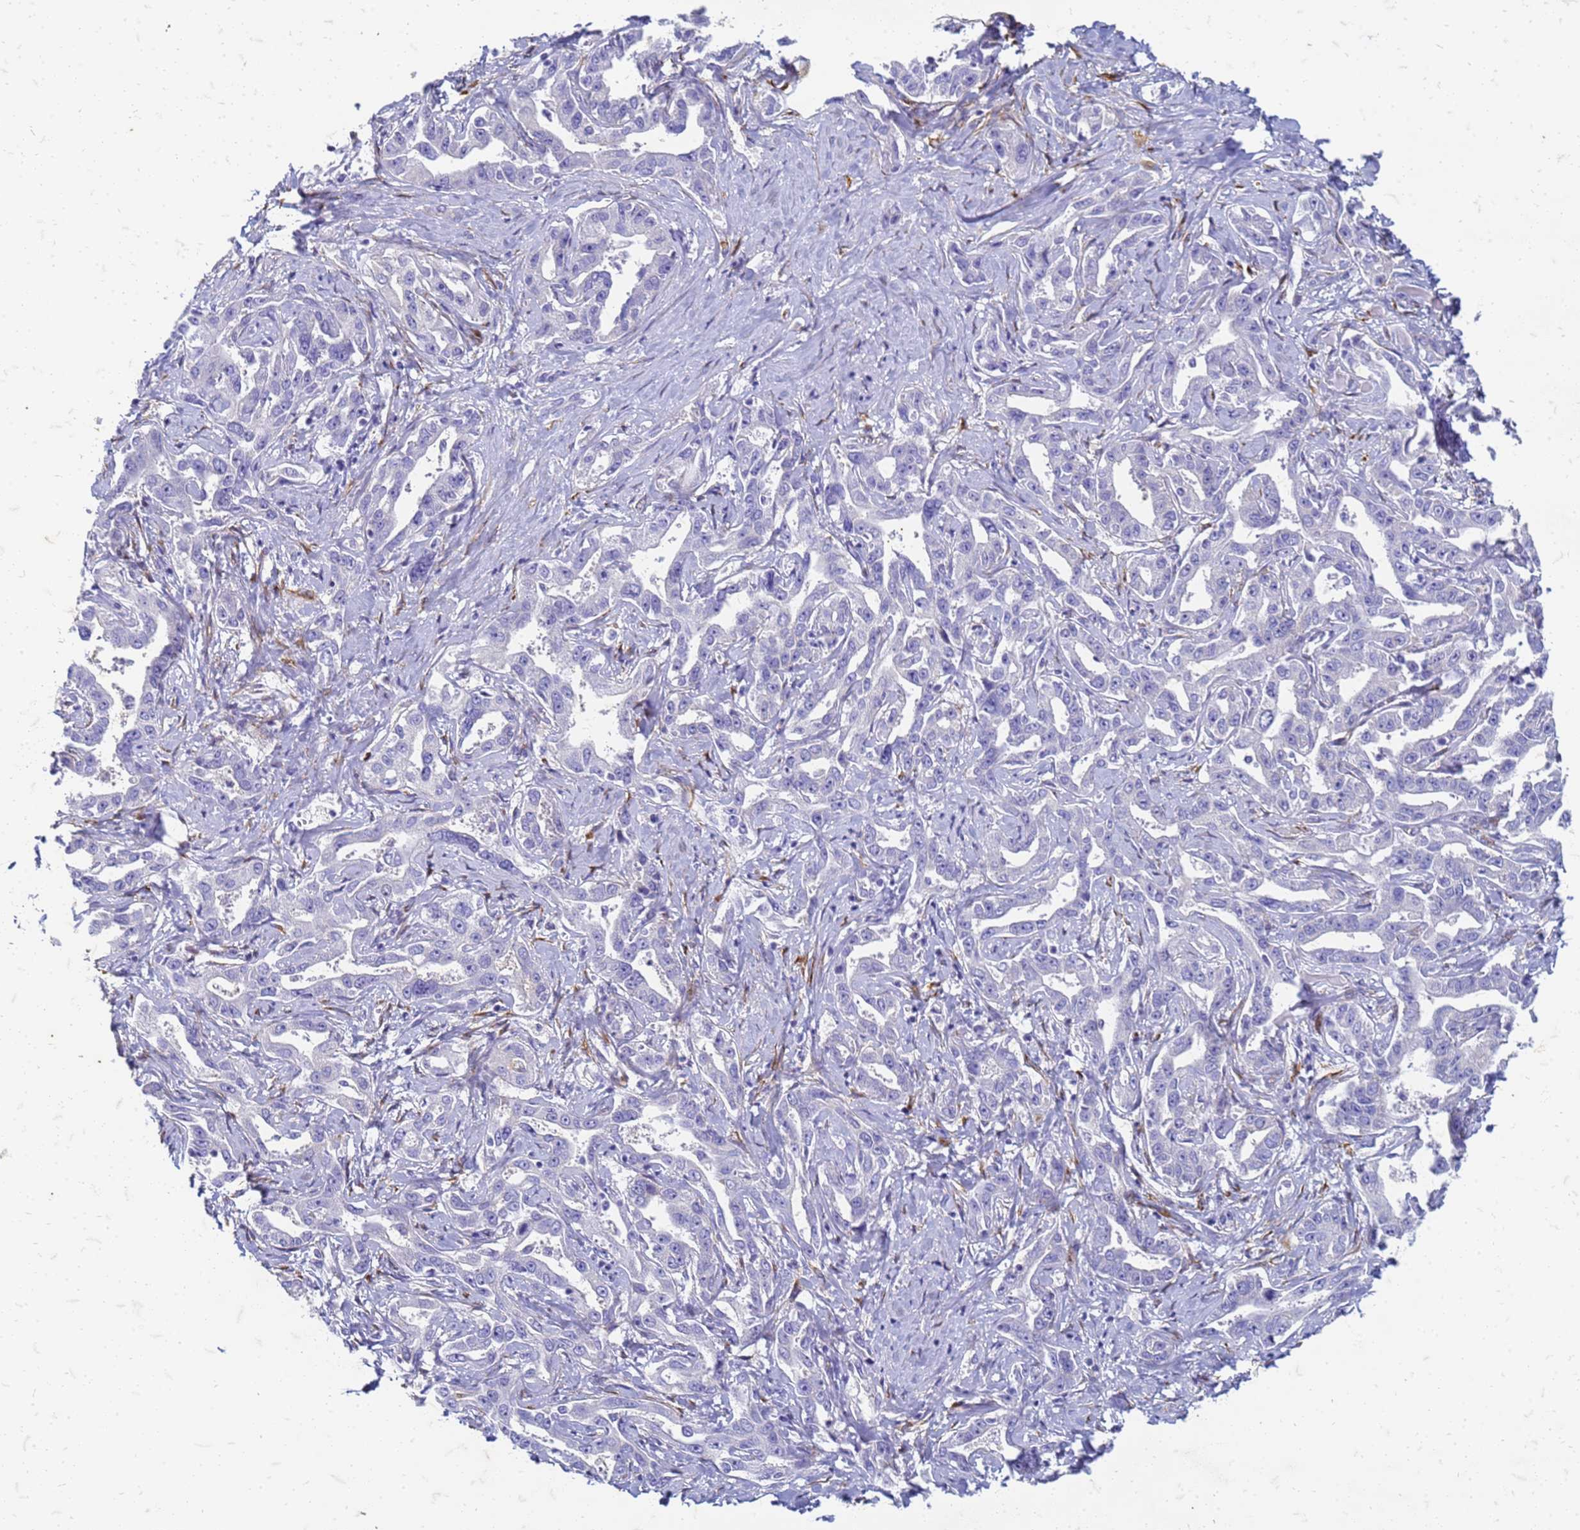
{"staining": {"intensity": "negative", "quantity": "none", "location": "none"}, "tissue": "liver cancer", "cell_type": "Tumor cells", "image_type": "cancer", "snomed": [{"axis": "morphology", "description": "Cholangiocarcinoma"}, {"axis": "topography", "description": "Liver"}], "caption": "Immunohistochemical staining of liver cancer reveals no significant positivity in tumor cells.", "gene": "TRIM64B", "patient": {"sex": "male", "age": 59}}